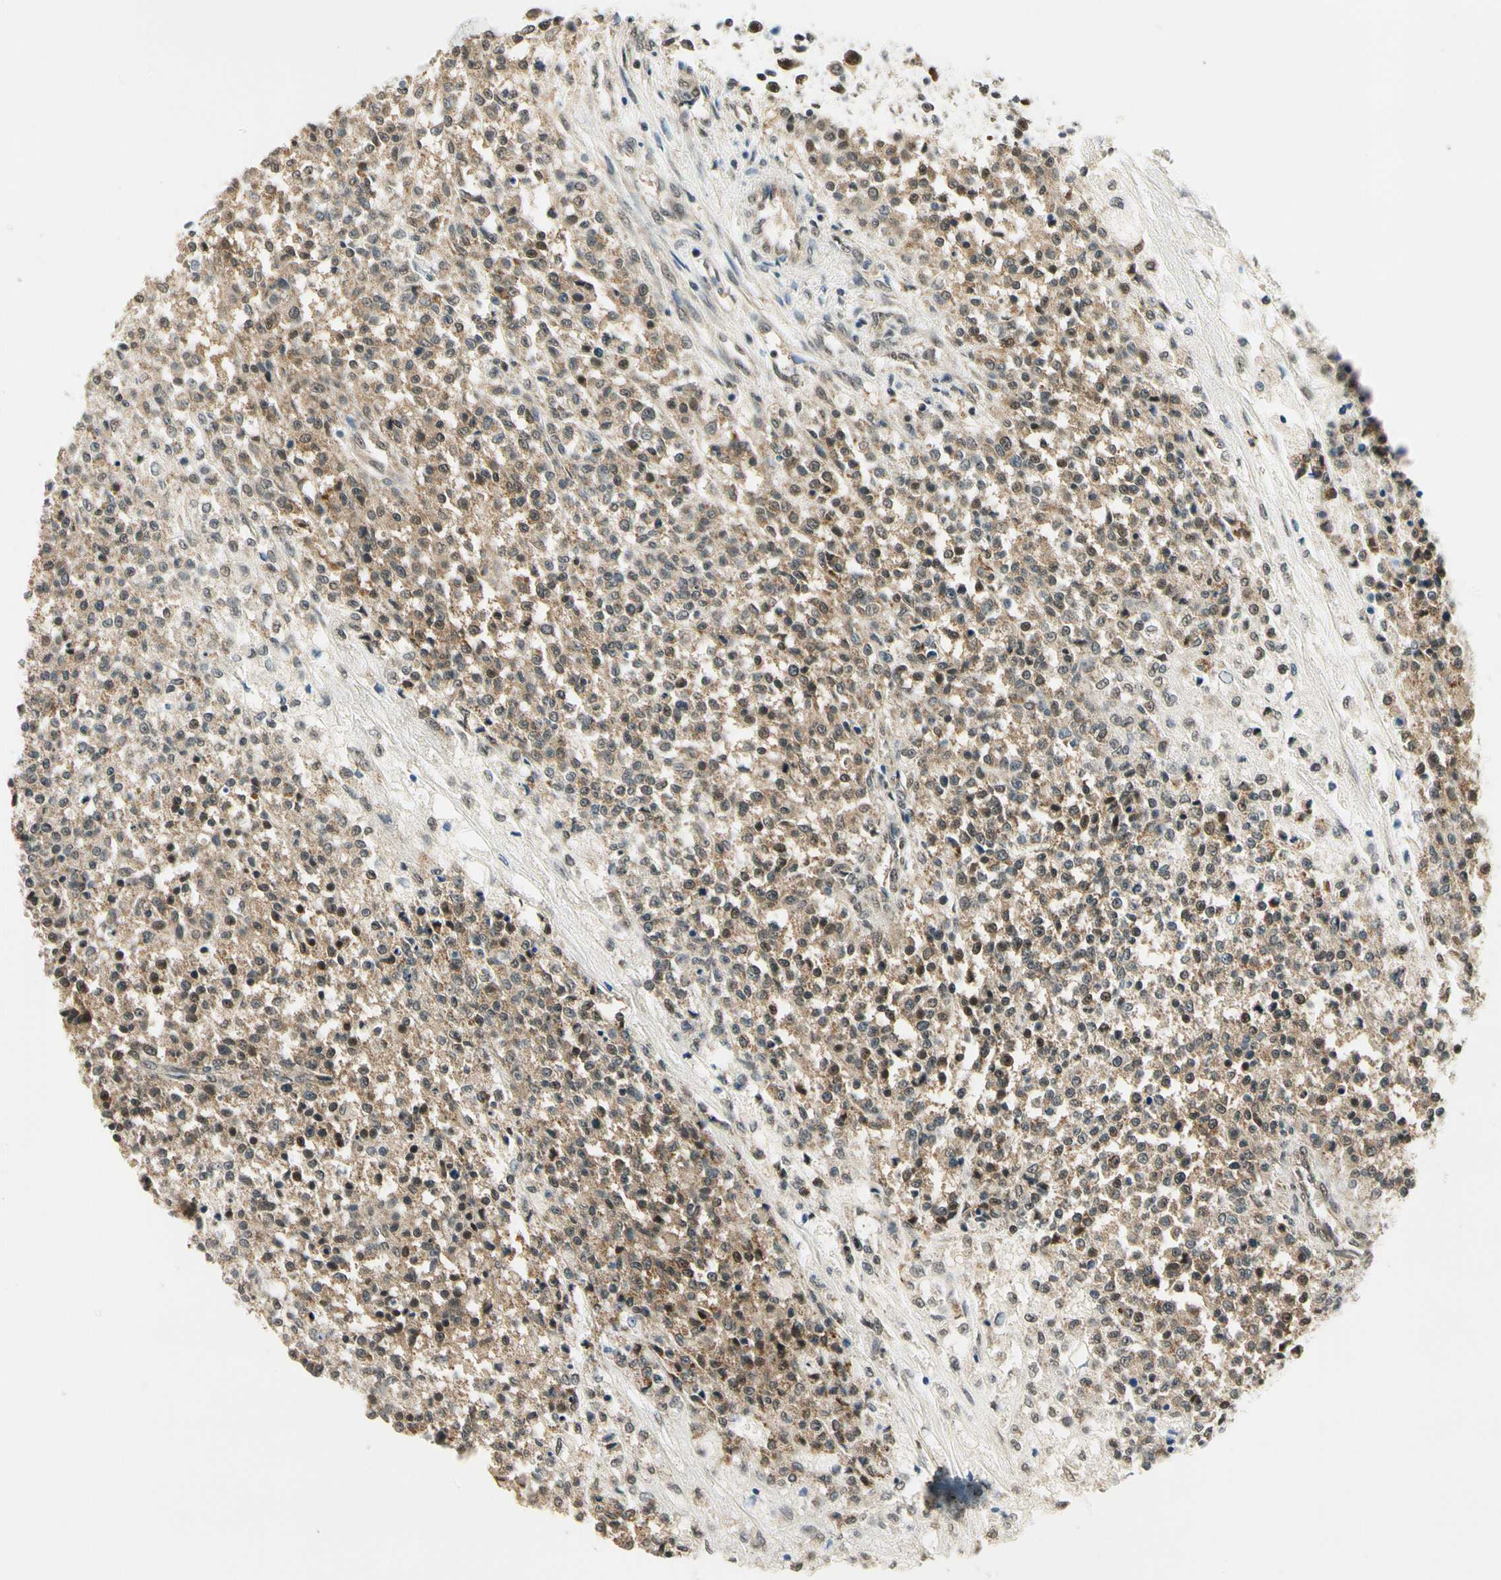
{"staining": {"intensity": "moderate", "quantity": ">75%", "location": "cytoplasmic/membranous"}, "tissue": "testis cancer", "cell_type": "Tumor cells", "image_type": "cancer", "snomed": [{"axis": "morphology", "description": "Seminoma, NOS"}, {"axis": "topography", "description": "Testis"}], "caption": "Immunohistochemical staining of testis cancer (seminoma) displays moderate cytoplasmic/membranous protein staining in approximately >75% of tumor cells.", "gene": "PDK2", "patient": {"sex": "male", "age": 59}}